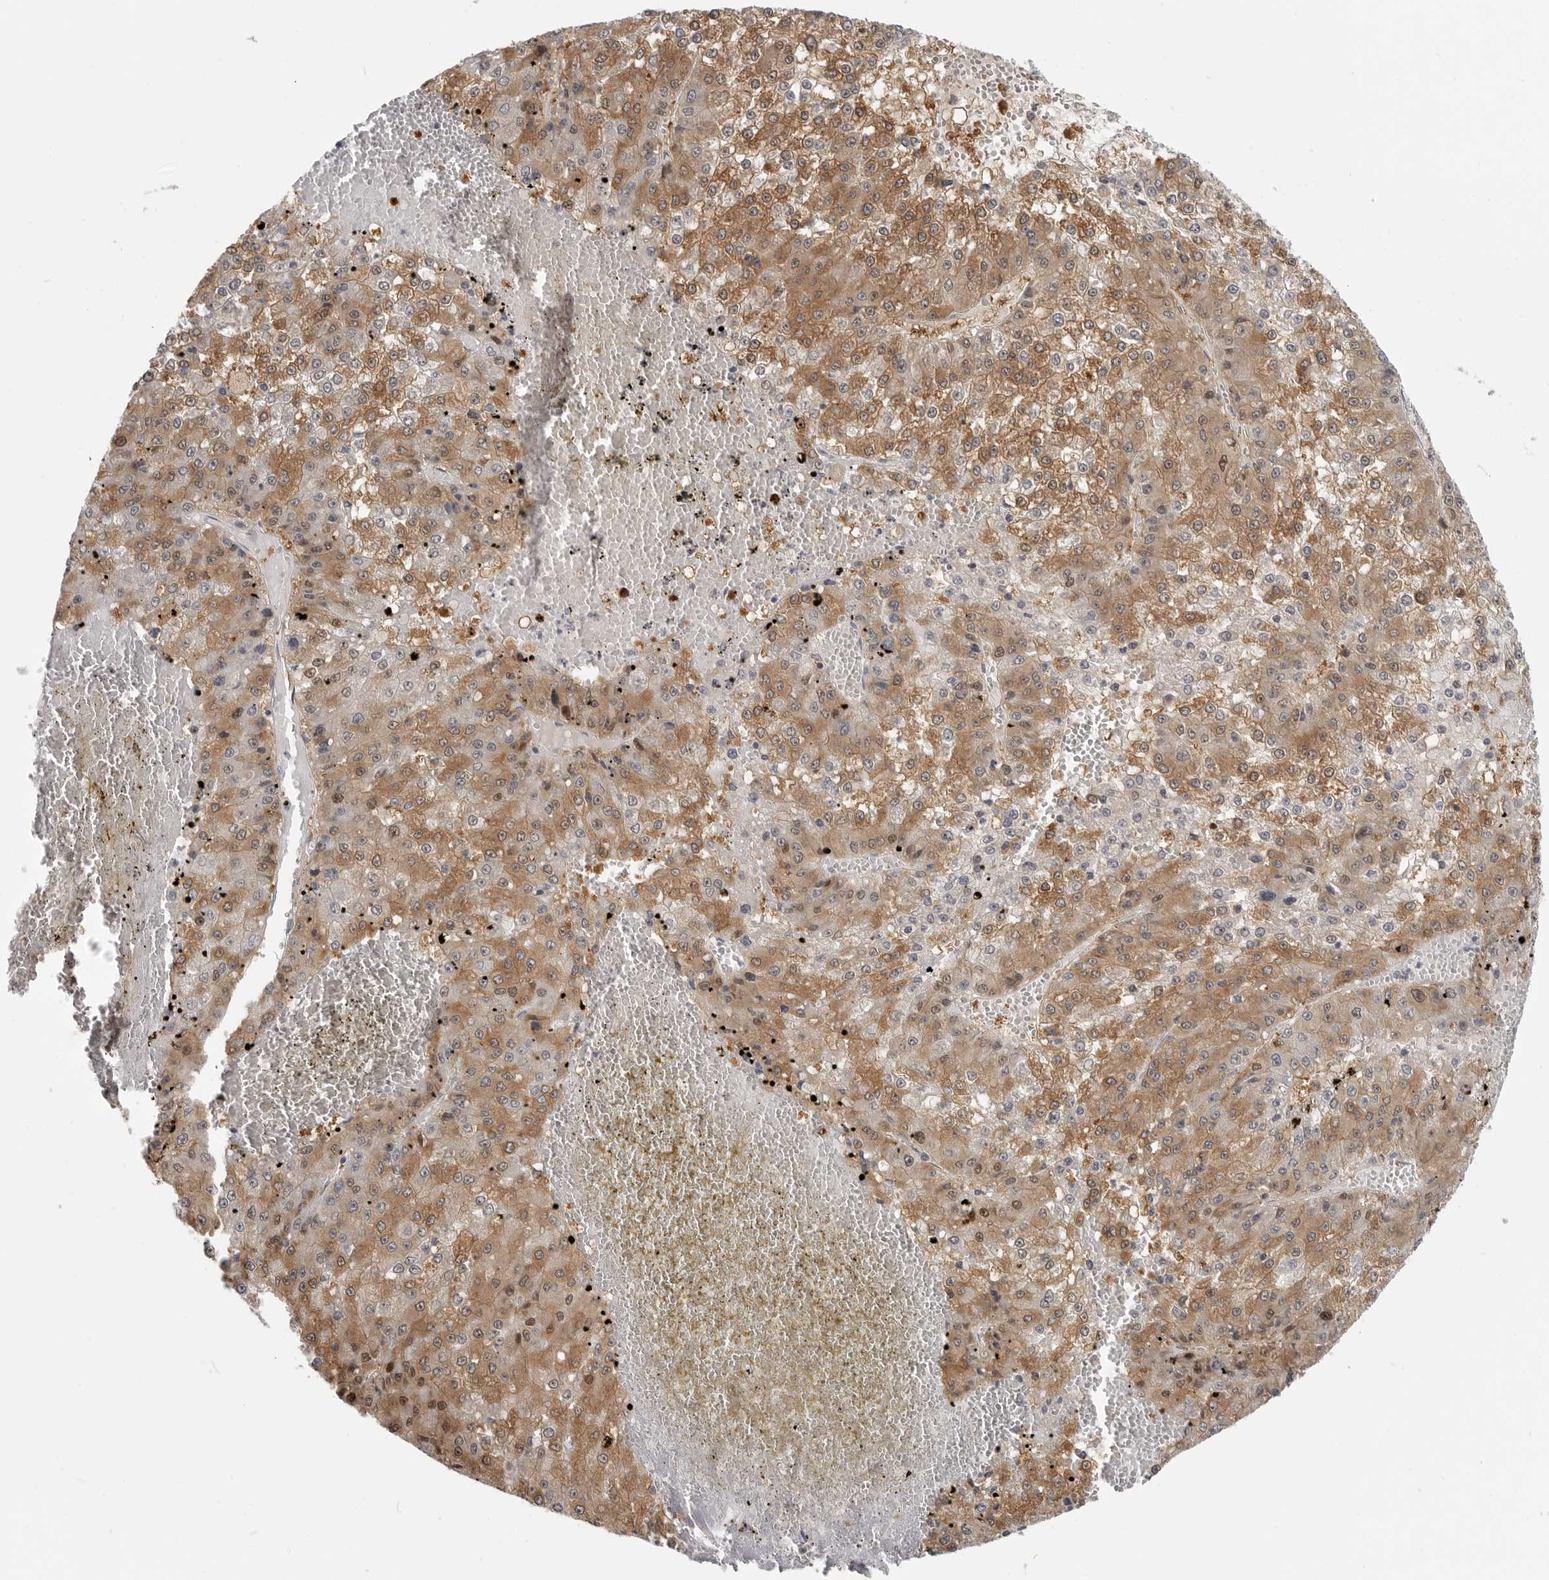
{"staining": {"intensity": "moderate", "quantity": ">75%", "location": "cytoplasmic/membranous,nuclear"}, "tissue": "liver cancer", "cell_type": "Tumor cells", "image_type": "cancer", "snomed": [{"axis": "morphology", "description": "Carcinoma, Hepatocellular, NOS"}, {"axis": "topography", "description": "Liver"}], "caption": "High-power microscopy captured an immunohistochemistry histopathology image of liver cancer, revealing moderate cytoplasmic/membranous and nuclear expression in approximately >75% of tumor cells.", "gene": "CEP295NL", "patient": {"sex": "female", "age": 73}}